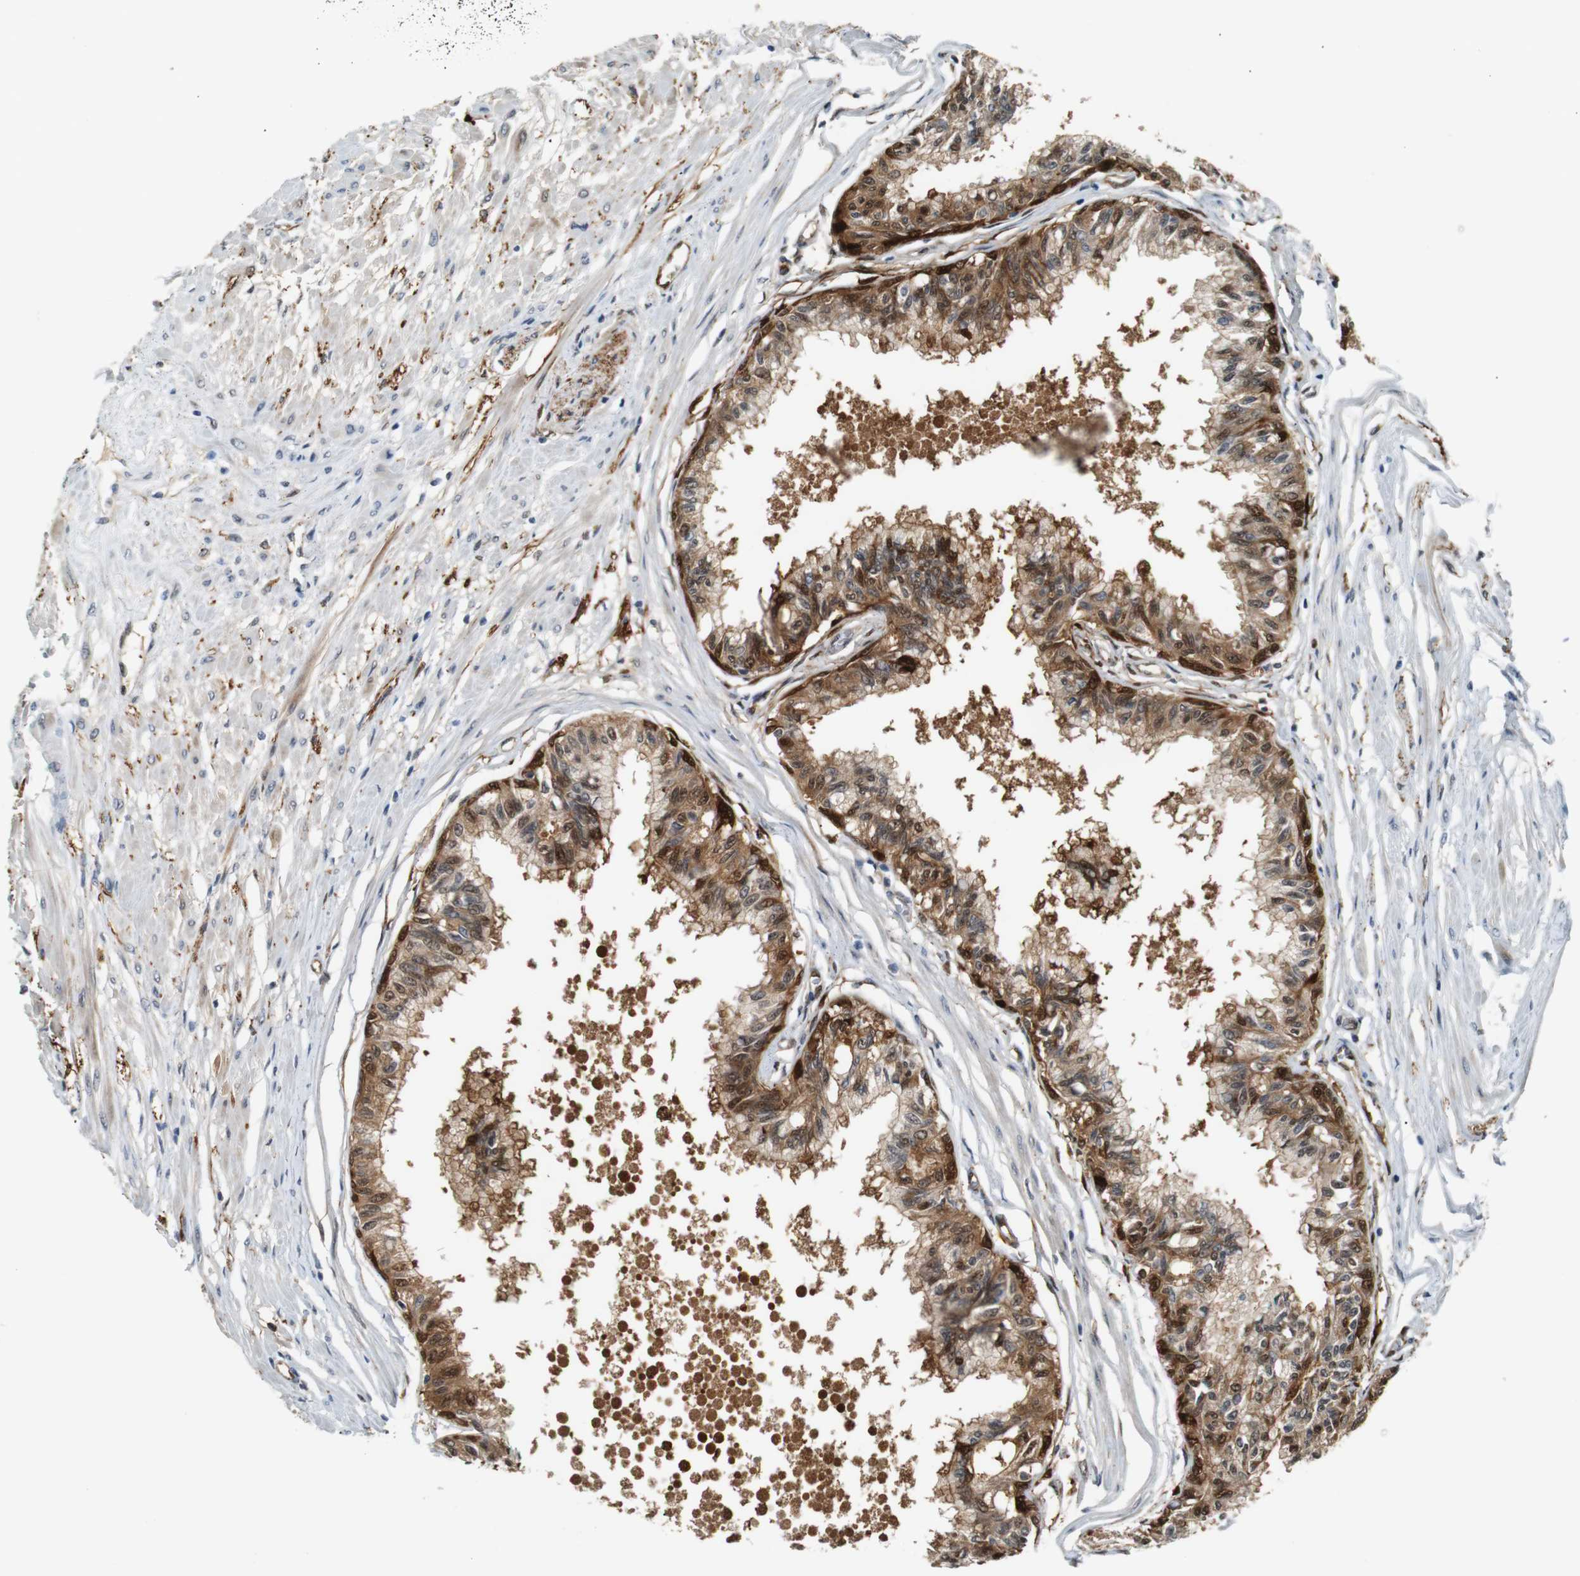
{"staining": {"intensity": "strong", "quantity": ">75%", "location": "cytoplasmic/membranous,nuclear"}, "tissue": "prostate", "cell_type": "Glandular cells", "image_type": "normal", "snomed": [{"axis": "morphology", "description": "Normal tissue, NOS"}, {"axis": "topography", "description": "Prostate"}, {"axis": "topography", "description": "Seminal veicle"}], "caption": "About >75% of glandular cells in benign human prostate demonstrate strong cytoplasmic/membranous,nuclear protein staining as visualized by brown immunohistochemical staining.", "gene": "LXN", "patient": {"sex": "male", "age": 60}}